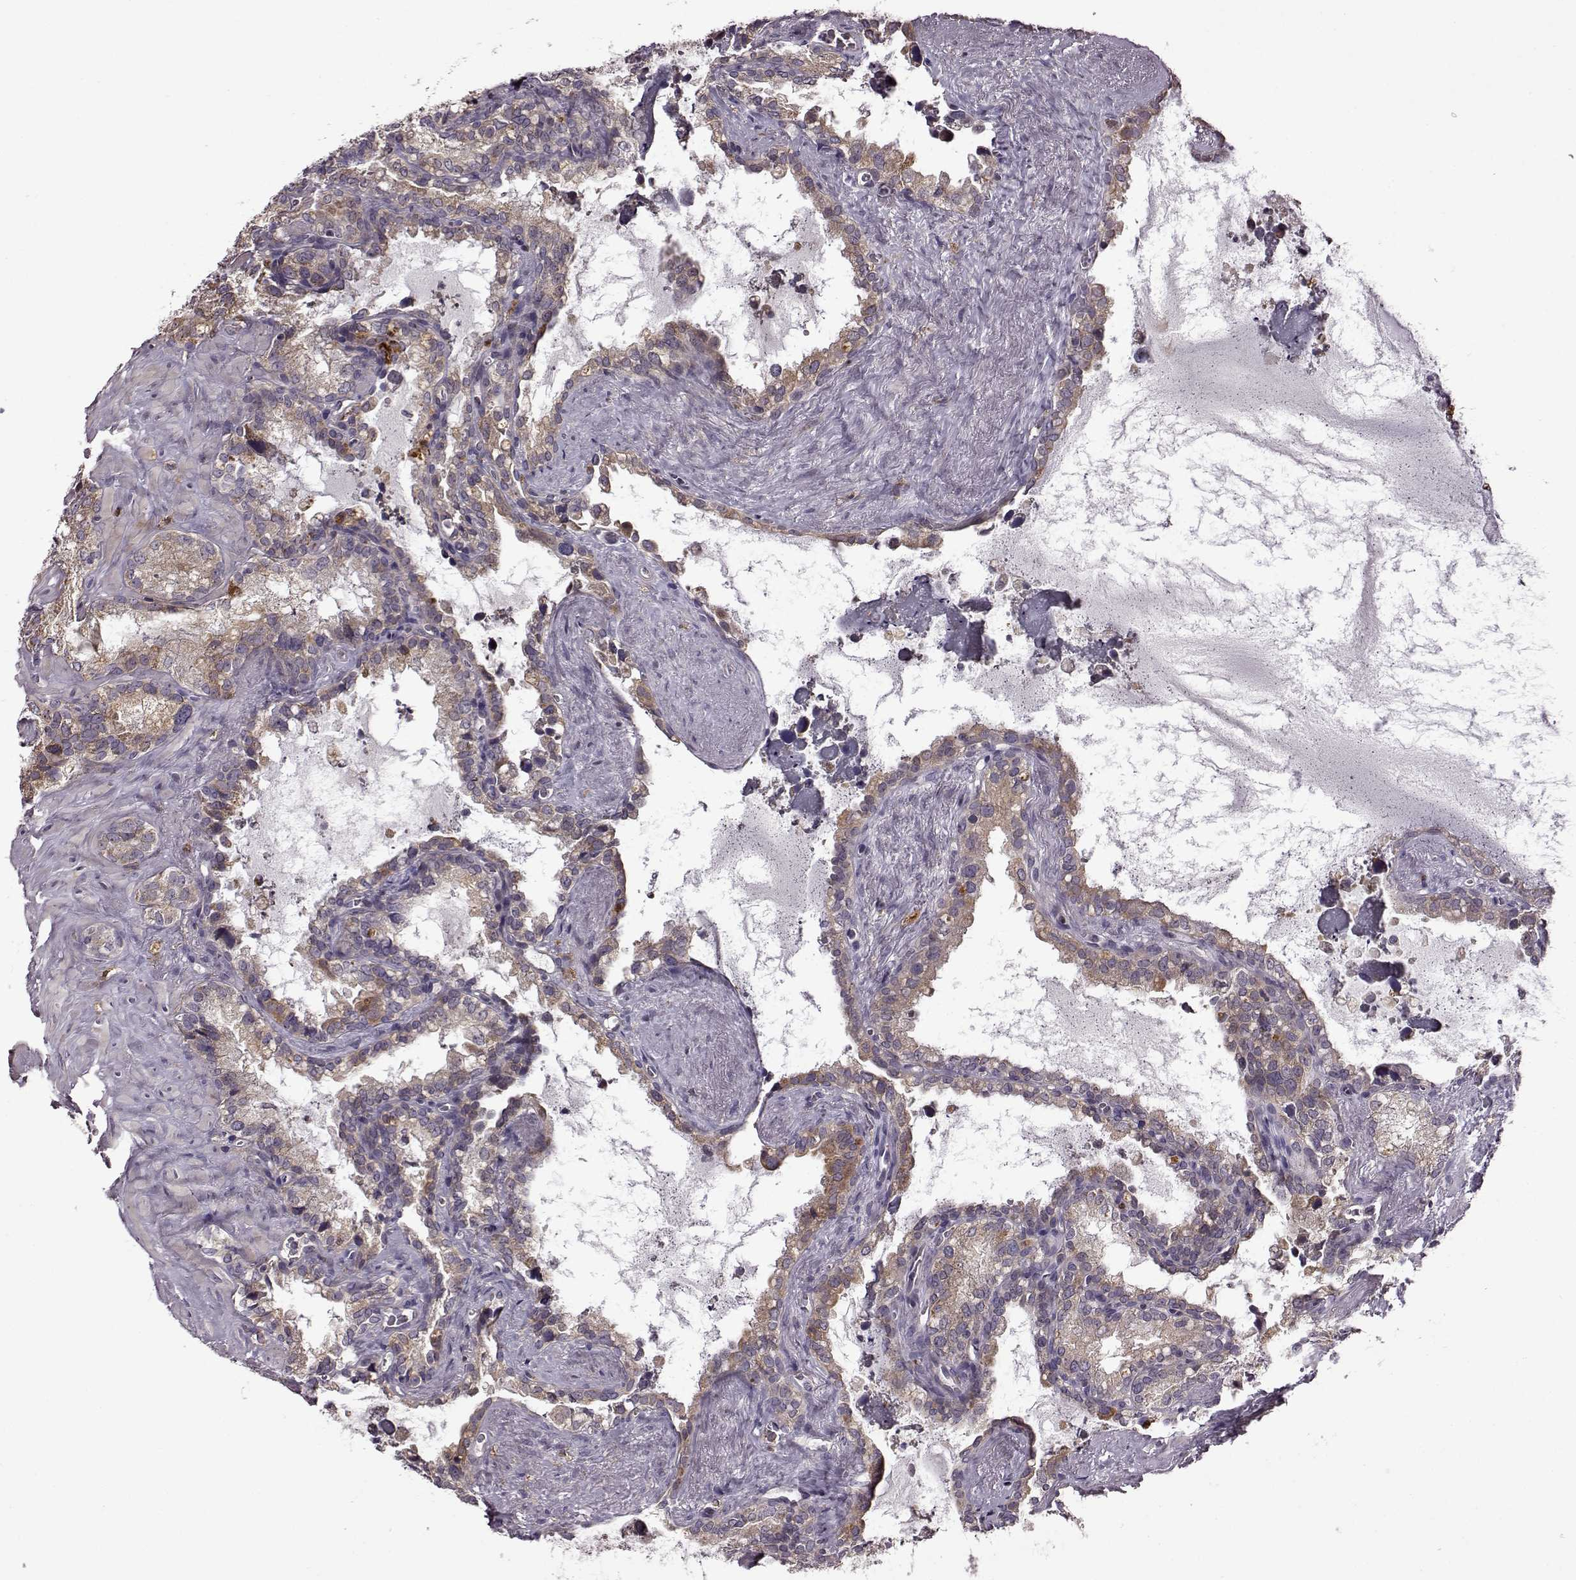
{"staining": {"intensity": "weak", "quantity": "25%-75%", "location": "cytoplasmic/membranous"}, "tissue": "seminal vesicle", "cell_type": "Glandular cells", "image_type": "normal", "snomed": [{"axis": "morphology", "description": "Normal tissue, NOS"}, {"axis": "topography", "description": "Seminal veicle"}], "caption": "Weak cytoplasmic/membranous protein positivity is present in approximately 25%-75% of glandular cells in seminal vesicle.", "gene": "MTSS1", "patient": {"sex": "male", "age": 71}}